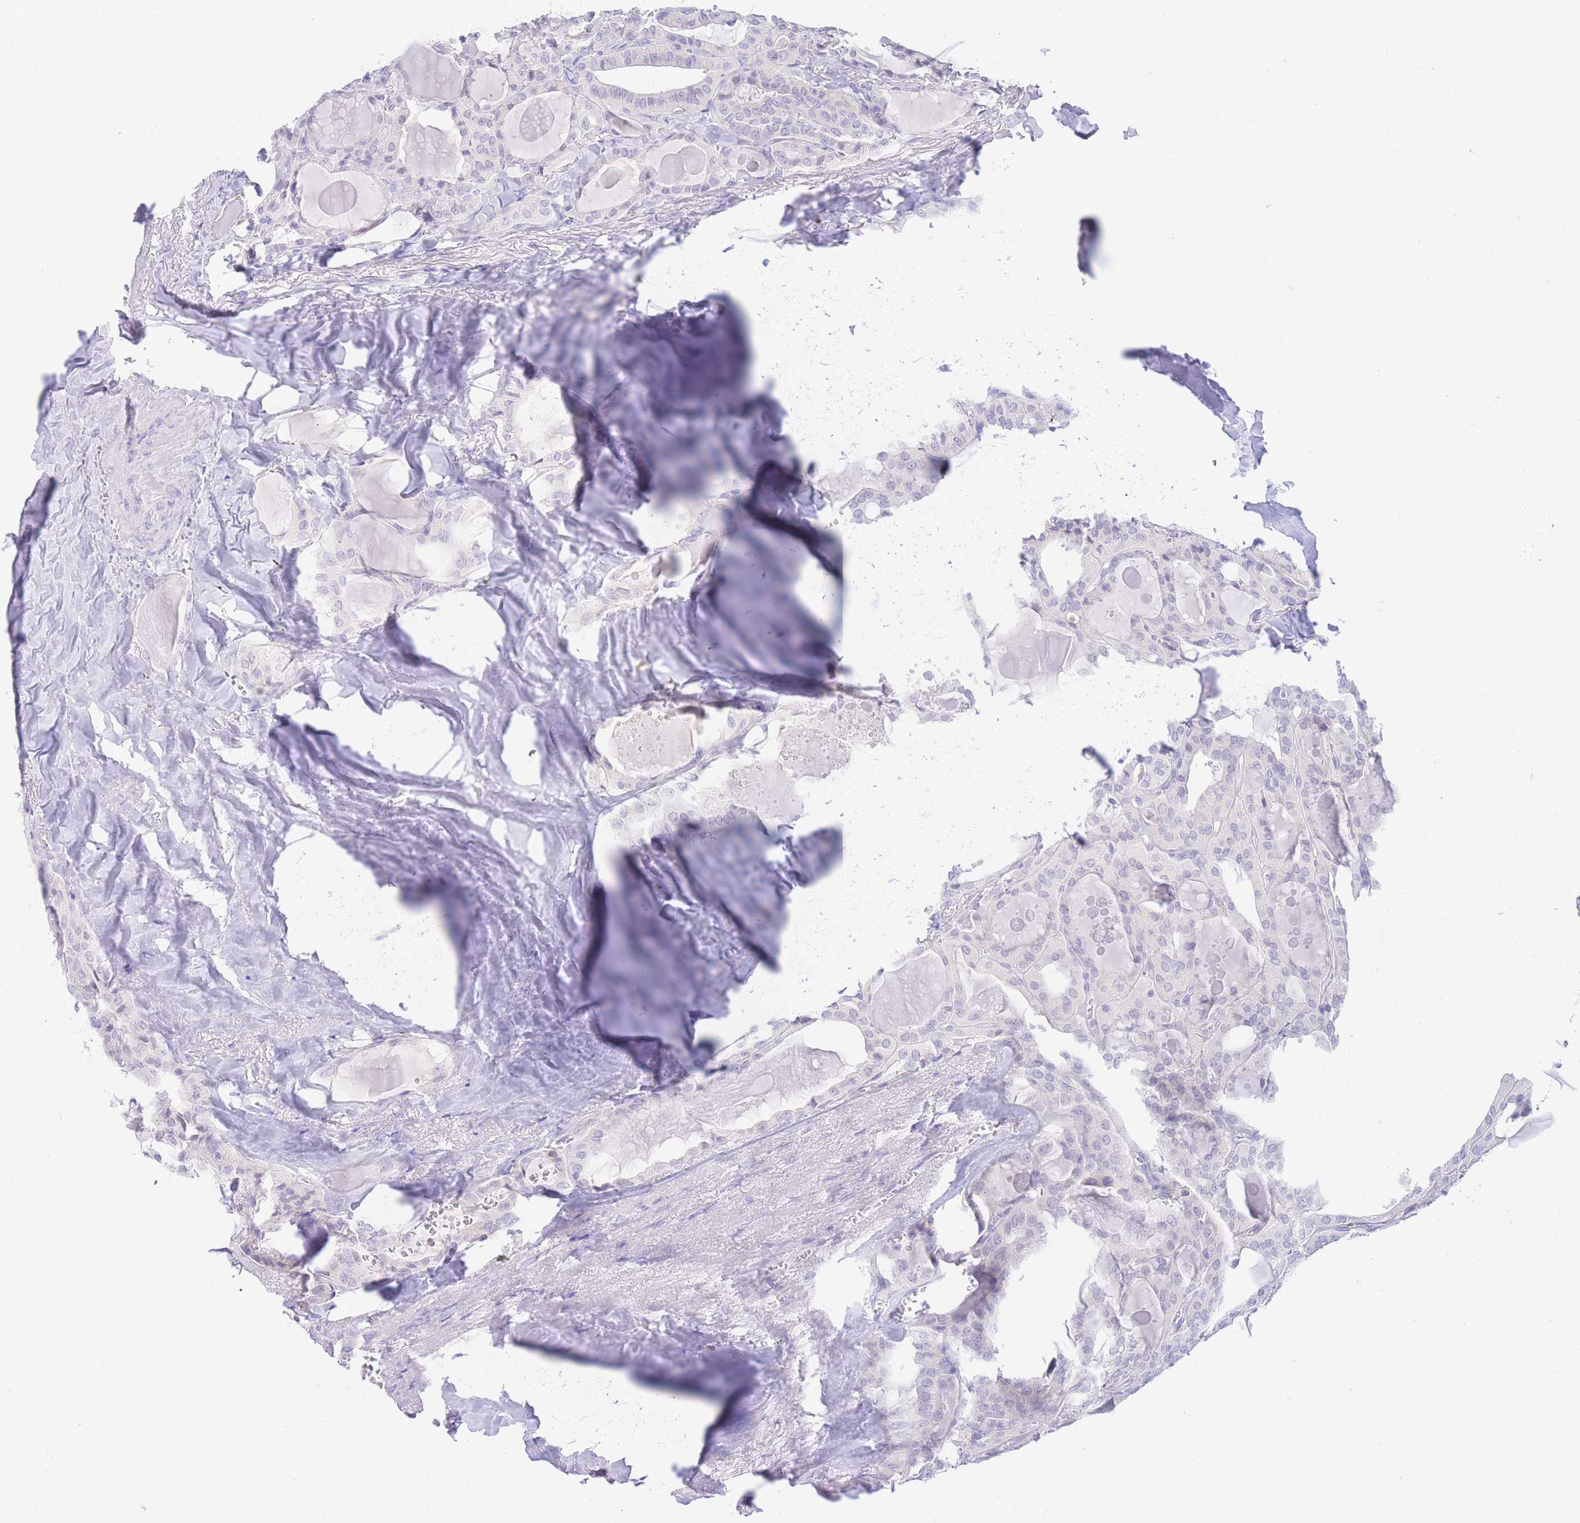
{"staining": {"intensity": "negative", "quantity": "none", "location": "none"}, "tissue": "thyroid cancer", "cell_type": "Tumor cells", "image_type": "cancer", "snomed": [{"axis": "morphology", "description": "Papillary adenocarcinoma, NOS"}, {"axis": "topography", "description": "Thyroid gland"}], "caption": "High magnification brightfield microscopy of papillary adenocarcinoma (thyroid) stained with DAB (3,3'-diaminobenzidine) (brown) and counterstained with hematoxylin (blue): tumor cells show no significant expression. (Brightfield microscopy of DAB IHC at high magnification).", "gene": "SSUH2", "patient": {"sex": "male", "age": 52}}